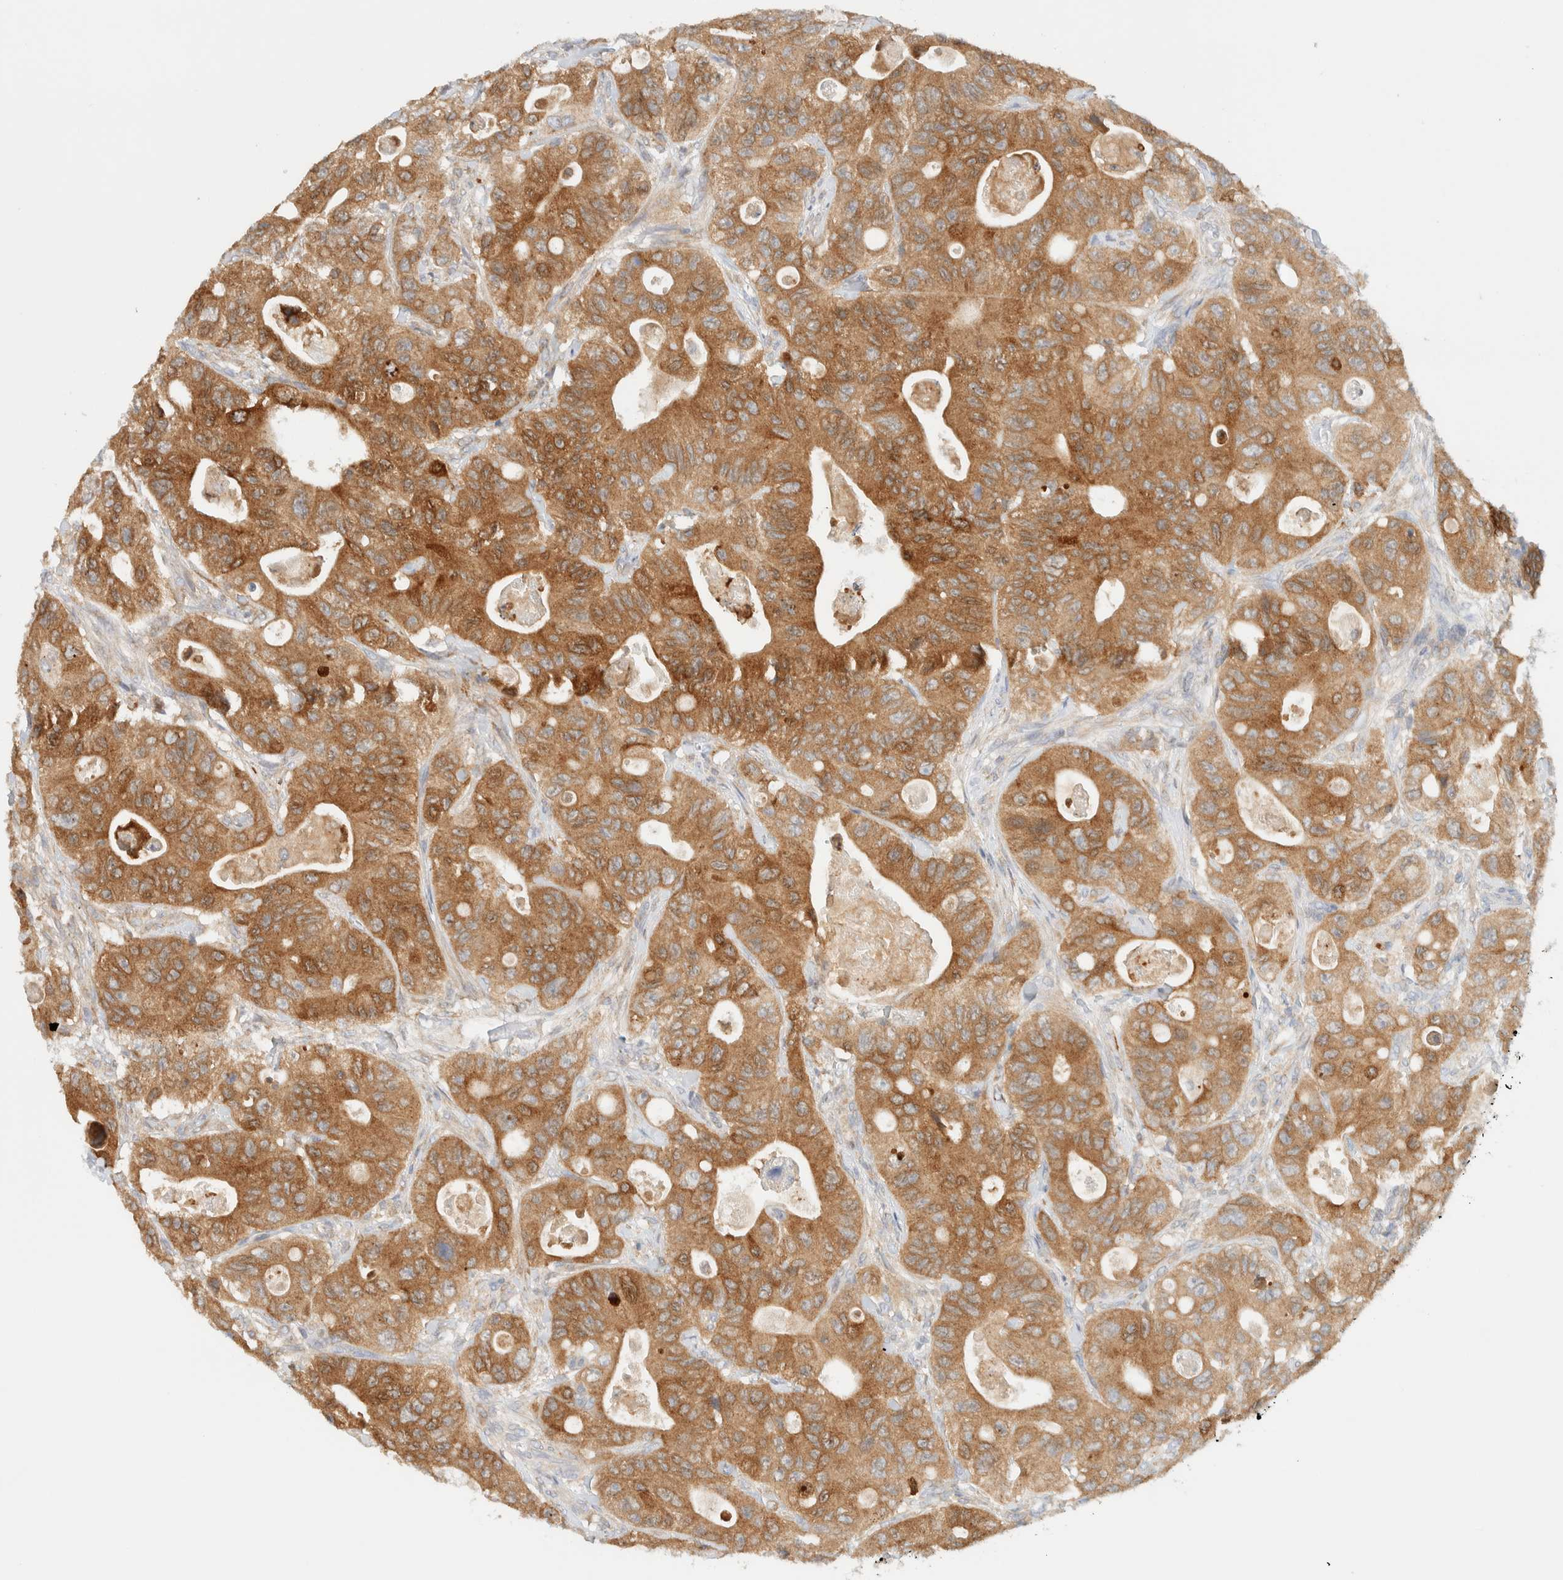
{"staining": {"intensity": "strong", "quantity": ">75%", "location": "cytoplasmic/membranous"}, "tissue": "colorectal cancer", "cell_type": "Tumor cells", "image_type": "cancer", "snomed": [{"axis": "morphology", "description": "Adenocarcinoma, NOS"}, {"axis": "topography", "description": "Colon"}], "caption": "Immunohistochemistry (IHC) of human colorectal cancer (adenocarcinoma) displays high levels of strong cytoplasmic/membranous staining in about >75% of tumor cells. The staining is performed using DAB brown chromogen to label protein expression. The nuclei are counter-stained blue using hematoxylin.", "gene": "NT5C", "patient": {"sex": "female", "age": 46}}